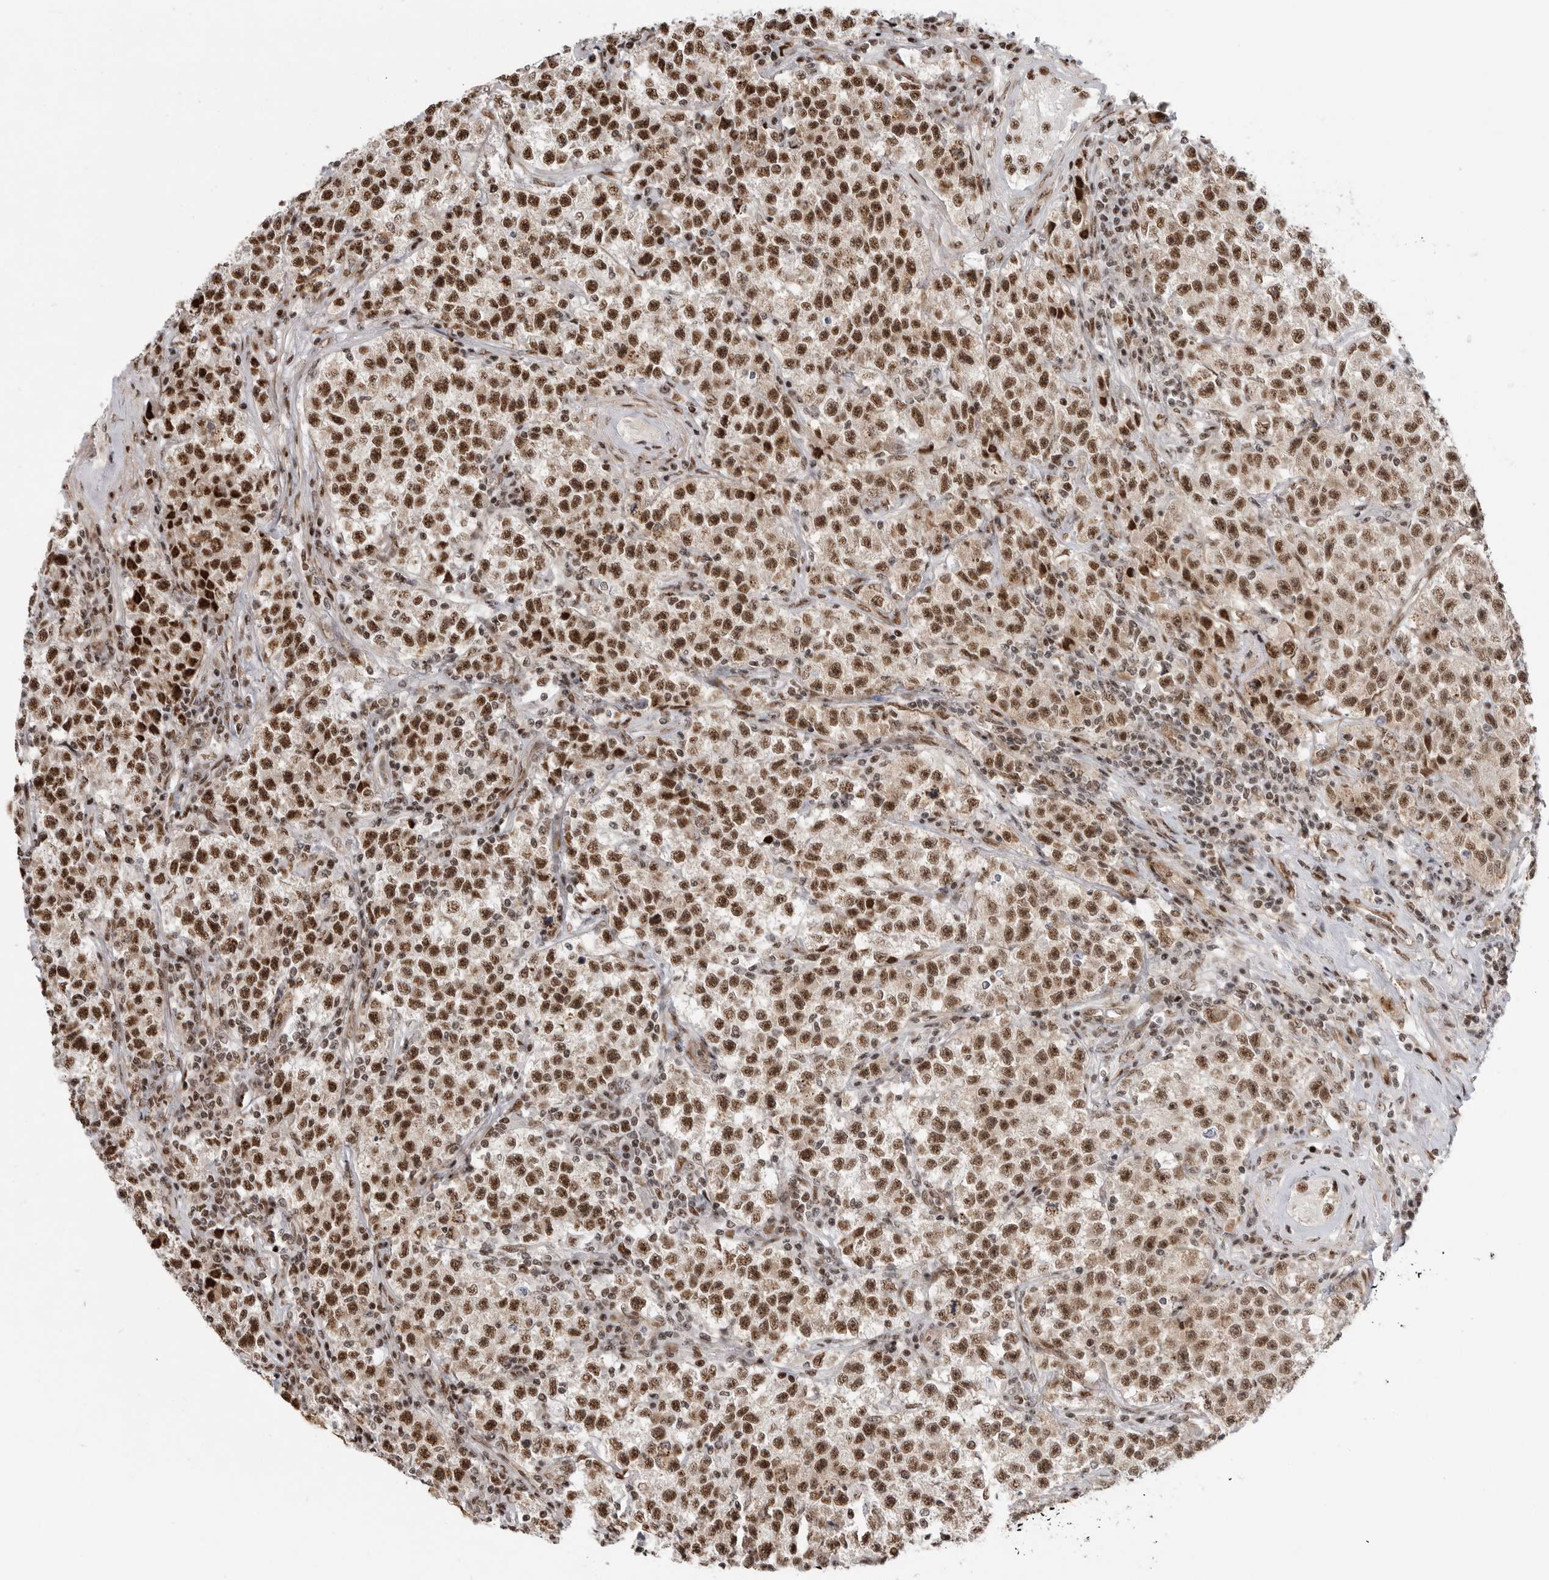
{"staining": {"intensity": "strong", "quantity": ">75%", "location": "nuclear"}, "tissue": "testis cancer", "cell_type": "Tumor cells", "image_type": "cancer", "snomed": [{"axis": "morphology", "description": "Seminoma, NOS"}, {"axis": "topography", "description": "Testis"}], "caption": "A histopathology image of testis seminoma stained for a protein shows strong nuclear brown staining in tumor cells.", "gene": "GPATCH2", "patient": {"sex": "male", "age": 22}}